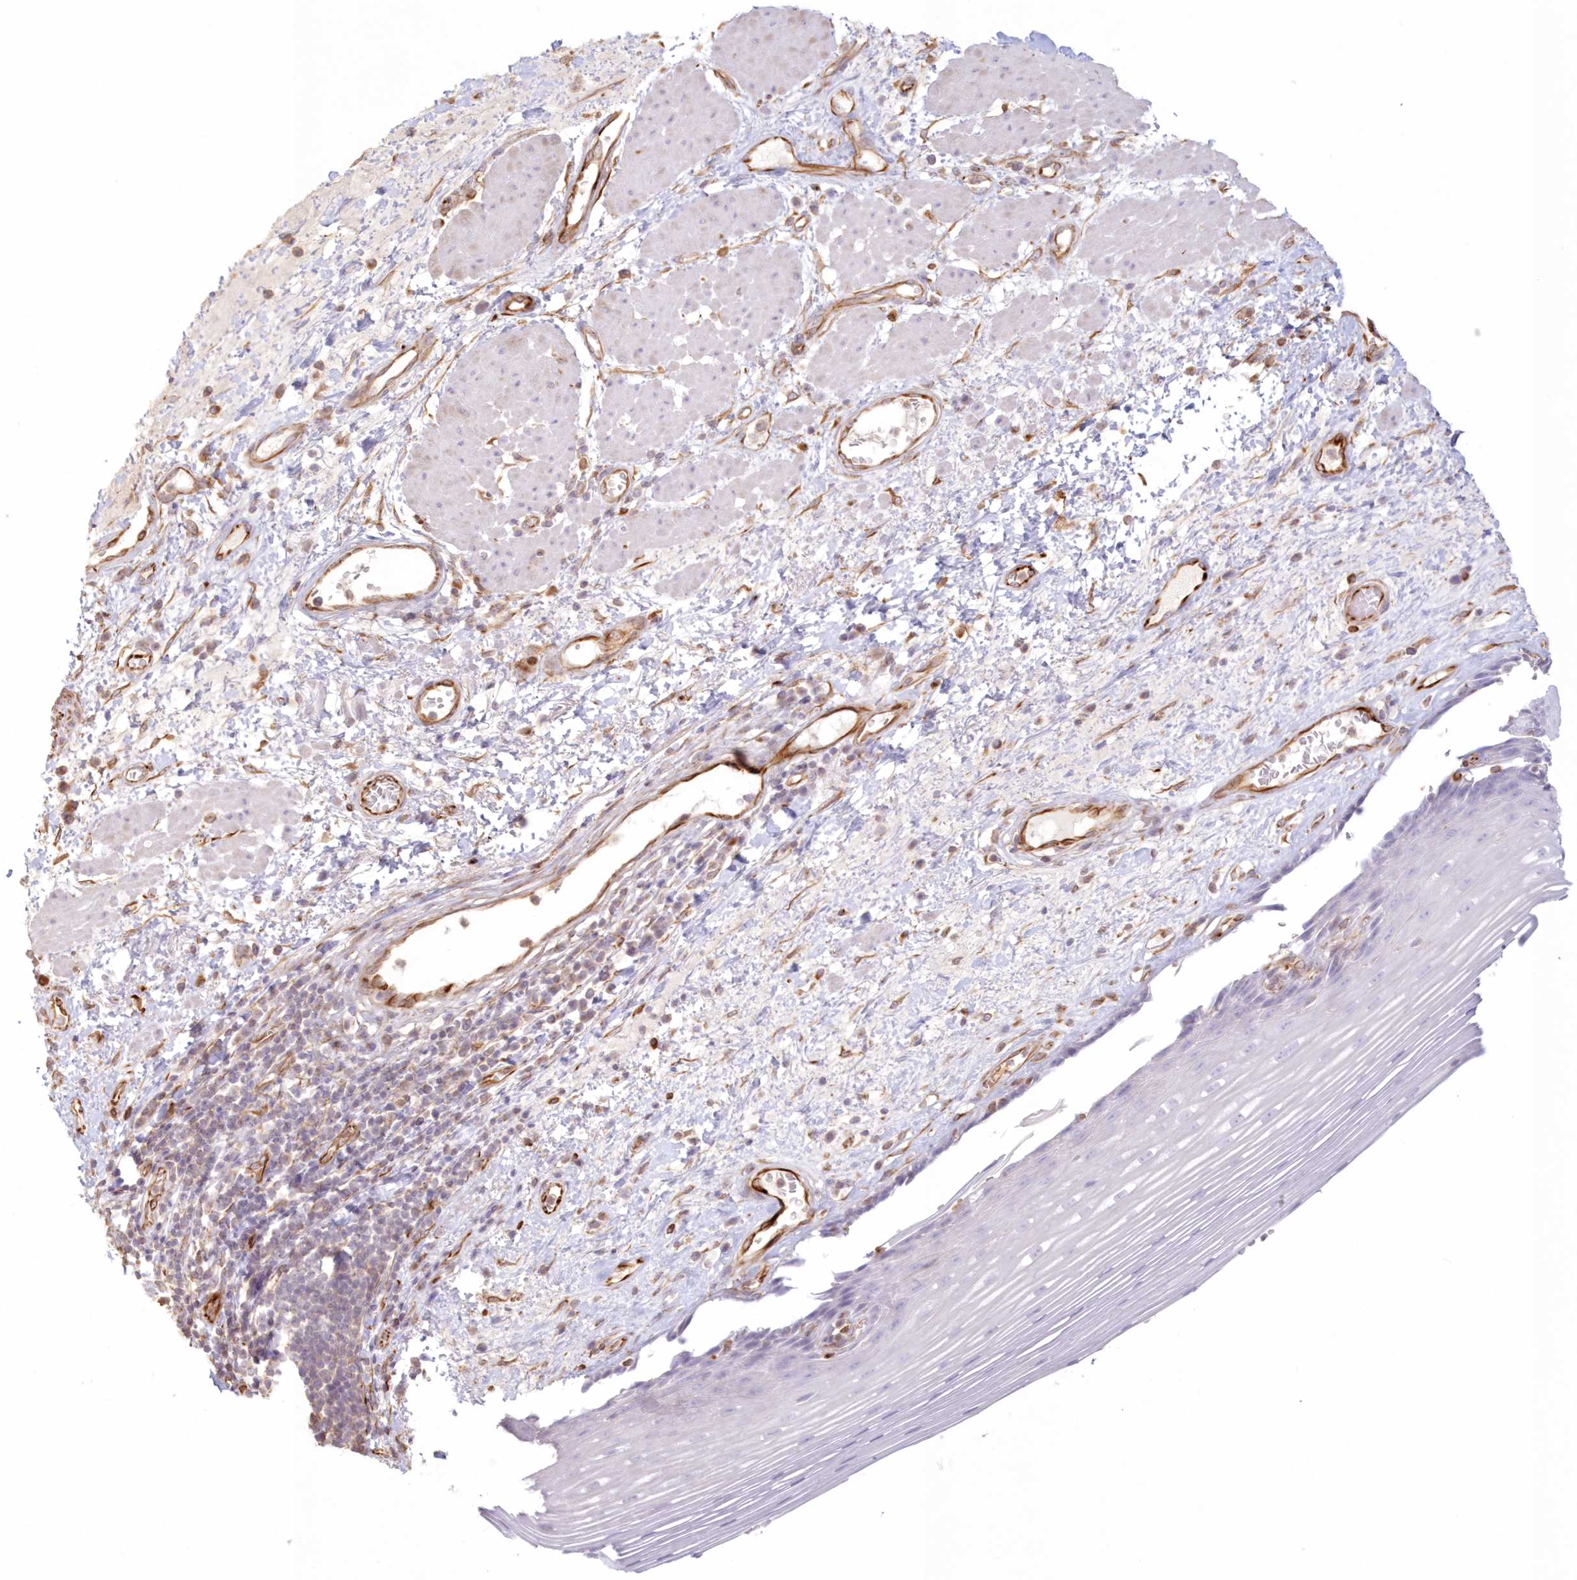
{"staining": {"intensity": "negative", "quantity": "none", "location": "none"}, "tissue": "esophagus", "cell_type": "Squamous epithelial cells", "image_type": "normal", "snomed": [{"axis": "morphology", "description": "Normal tissue, NOS"}, {"axis": "topography", "description": "Esophagus"}], "caption": "Immunohistochemistry micrograph of unremarkable esophagus stained for a protein (brown), which demonstrates no staining in squamous epithelial cells. (Brightfield microscopy of DAB immunohistochemistry at high magnification).", "gene": "DMRTB1", "patient": {"sex": "male", "age": 62}}